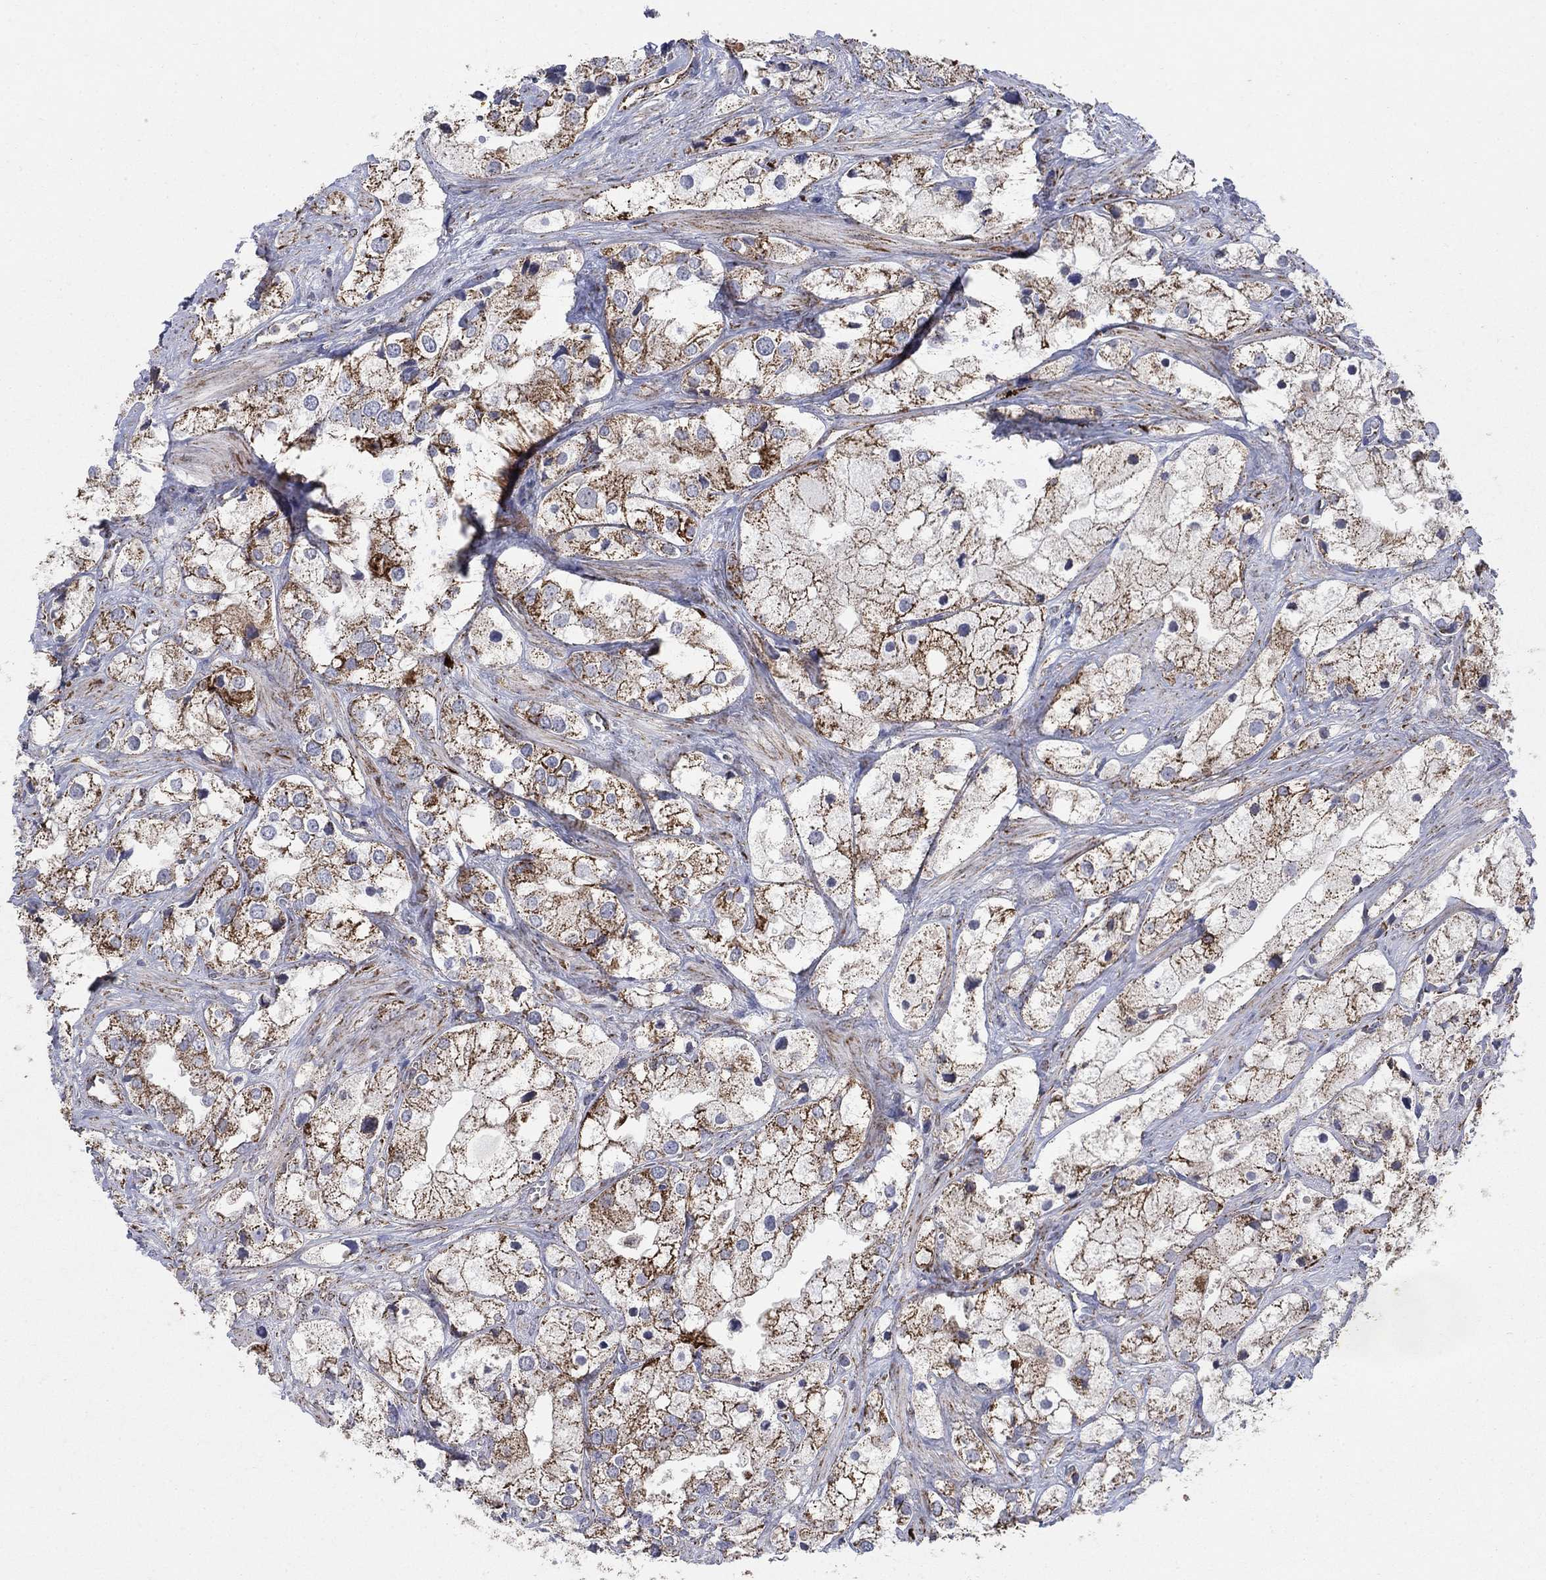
{"staining": {"intensity": "moderate", "quantity": ">75%", "location": "cytoplasmic/membranous"}, "tissue": "prostate cancer", "cell_type": "Tumor cells", "image_type": "cancer", "snomed": [{"axis": "morphology", "description": "Adenocarcinoma, NOS"}, {"axis": "topography", "description": "Prostate and seminal vesicle, NOS"}, {"axis": "topography", "description": "Prostate"}], "caption": "Immunohistochemical staining of human prostate cancer displays medium levels of moderate cytoplasmic/membranous positivity in approximately >75% of tumor cells. The protein is stained brown, and the nuclei are stained in blue (DAB (3,3'-diaminobenzidine) IHC with brightfield microscopy, high magnification).", "gene": "PNPLA2", "patient": {"sex": "male", "age": 79}}